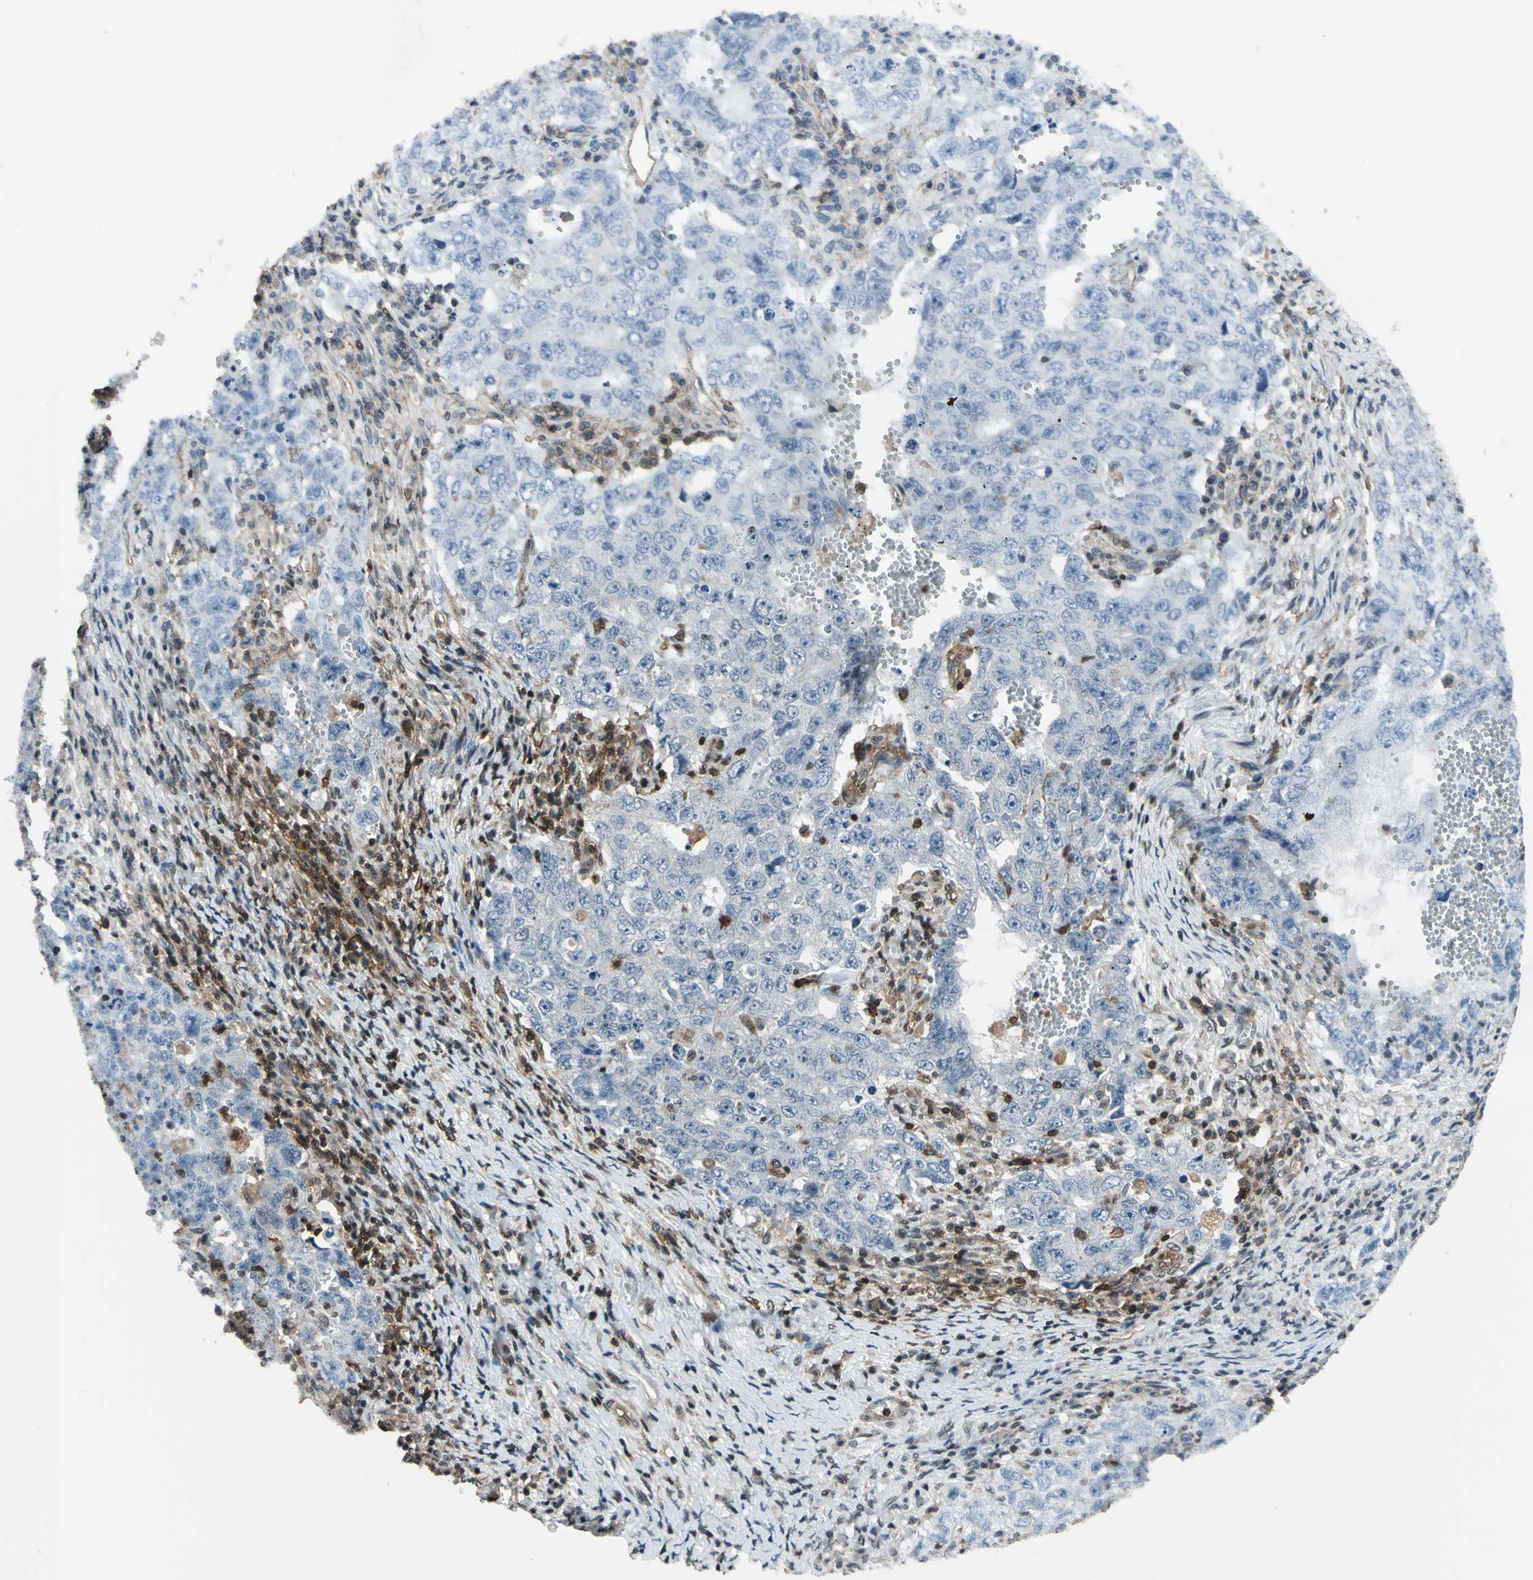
{"staining": {"intensity": "negative", "quantity": "none", "location": "none"}, "tissue": "testis cancer", "cell_type": "Tumor cells", "image_type": "cancer", "snomed": [{"axis": "morphology", "description": "Carcinoma, Embryonal, NOS"}, {"axis": "topography", "description": "Testis"}], "caption": "There is no significant staining in tumor cells of testis embryonal carcinoma.", "gene": "NR2C2", "patient": {"sex": "male", "age": 26}}